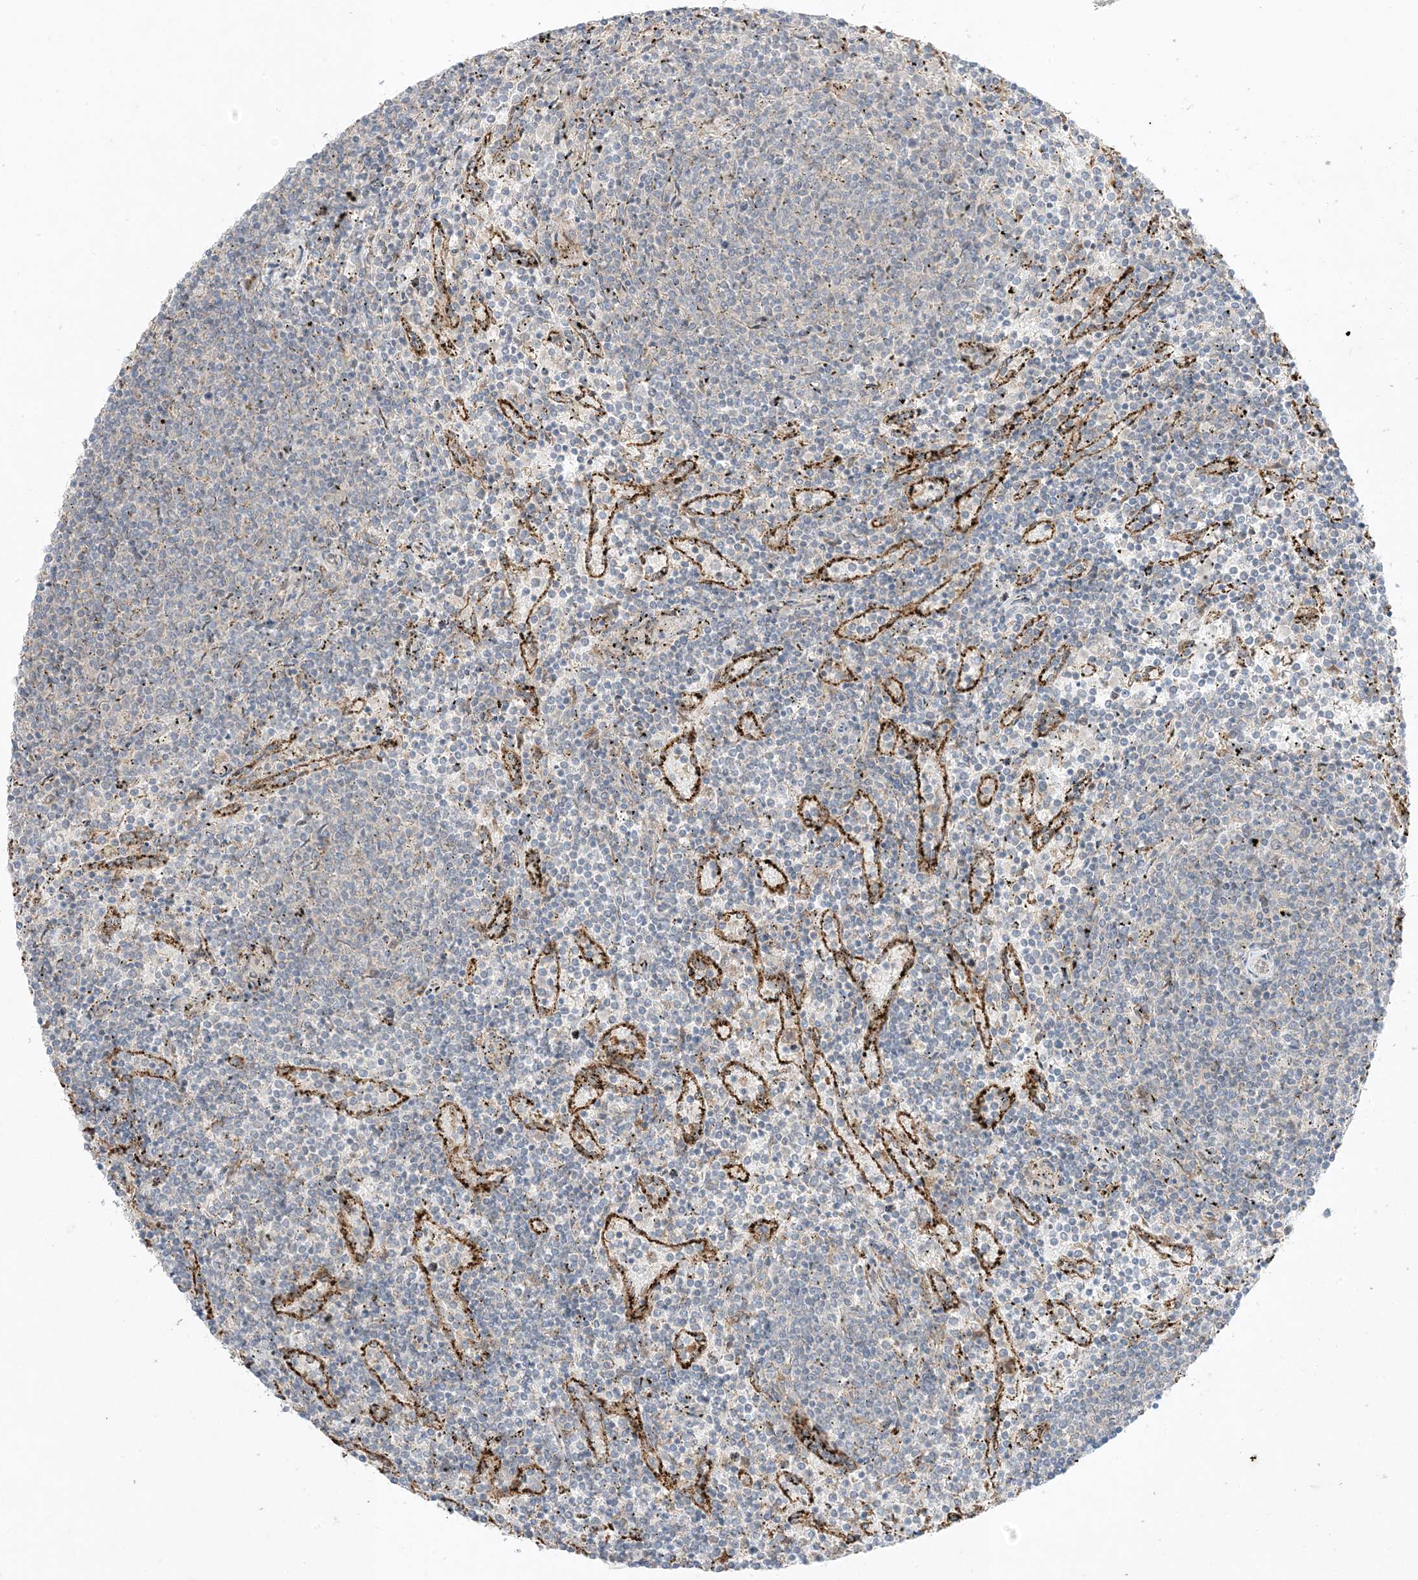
{"staining": {"intensity": "negative", "quantity": "none", "location": "none"}, "tissue": "lymphoma", "cell_type": "Tumor cells", "image_type": "cancer", "snomed": [{"axis": "morphology", "description": "Malignant lymphoma, non-Hodgkin's type, Low grade"}, {"axis": "topography", "description": "Spleen"}], "caption": "High magnification brightfield microscopy of malignant lymphoma, non-Hodgkin's type (low-grade) stained with DAB (3,3'-diaminobenzidine) (brown) and counterstained with hematoxylin (blue): tumor cells show no significant staining. Nuclei are stained in blue.", "gene": "ODC1", "patient": {"sex": "female", "age": 50}}